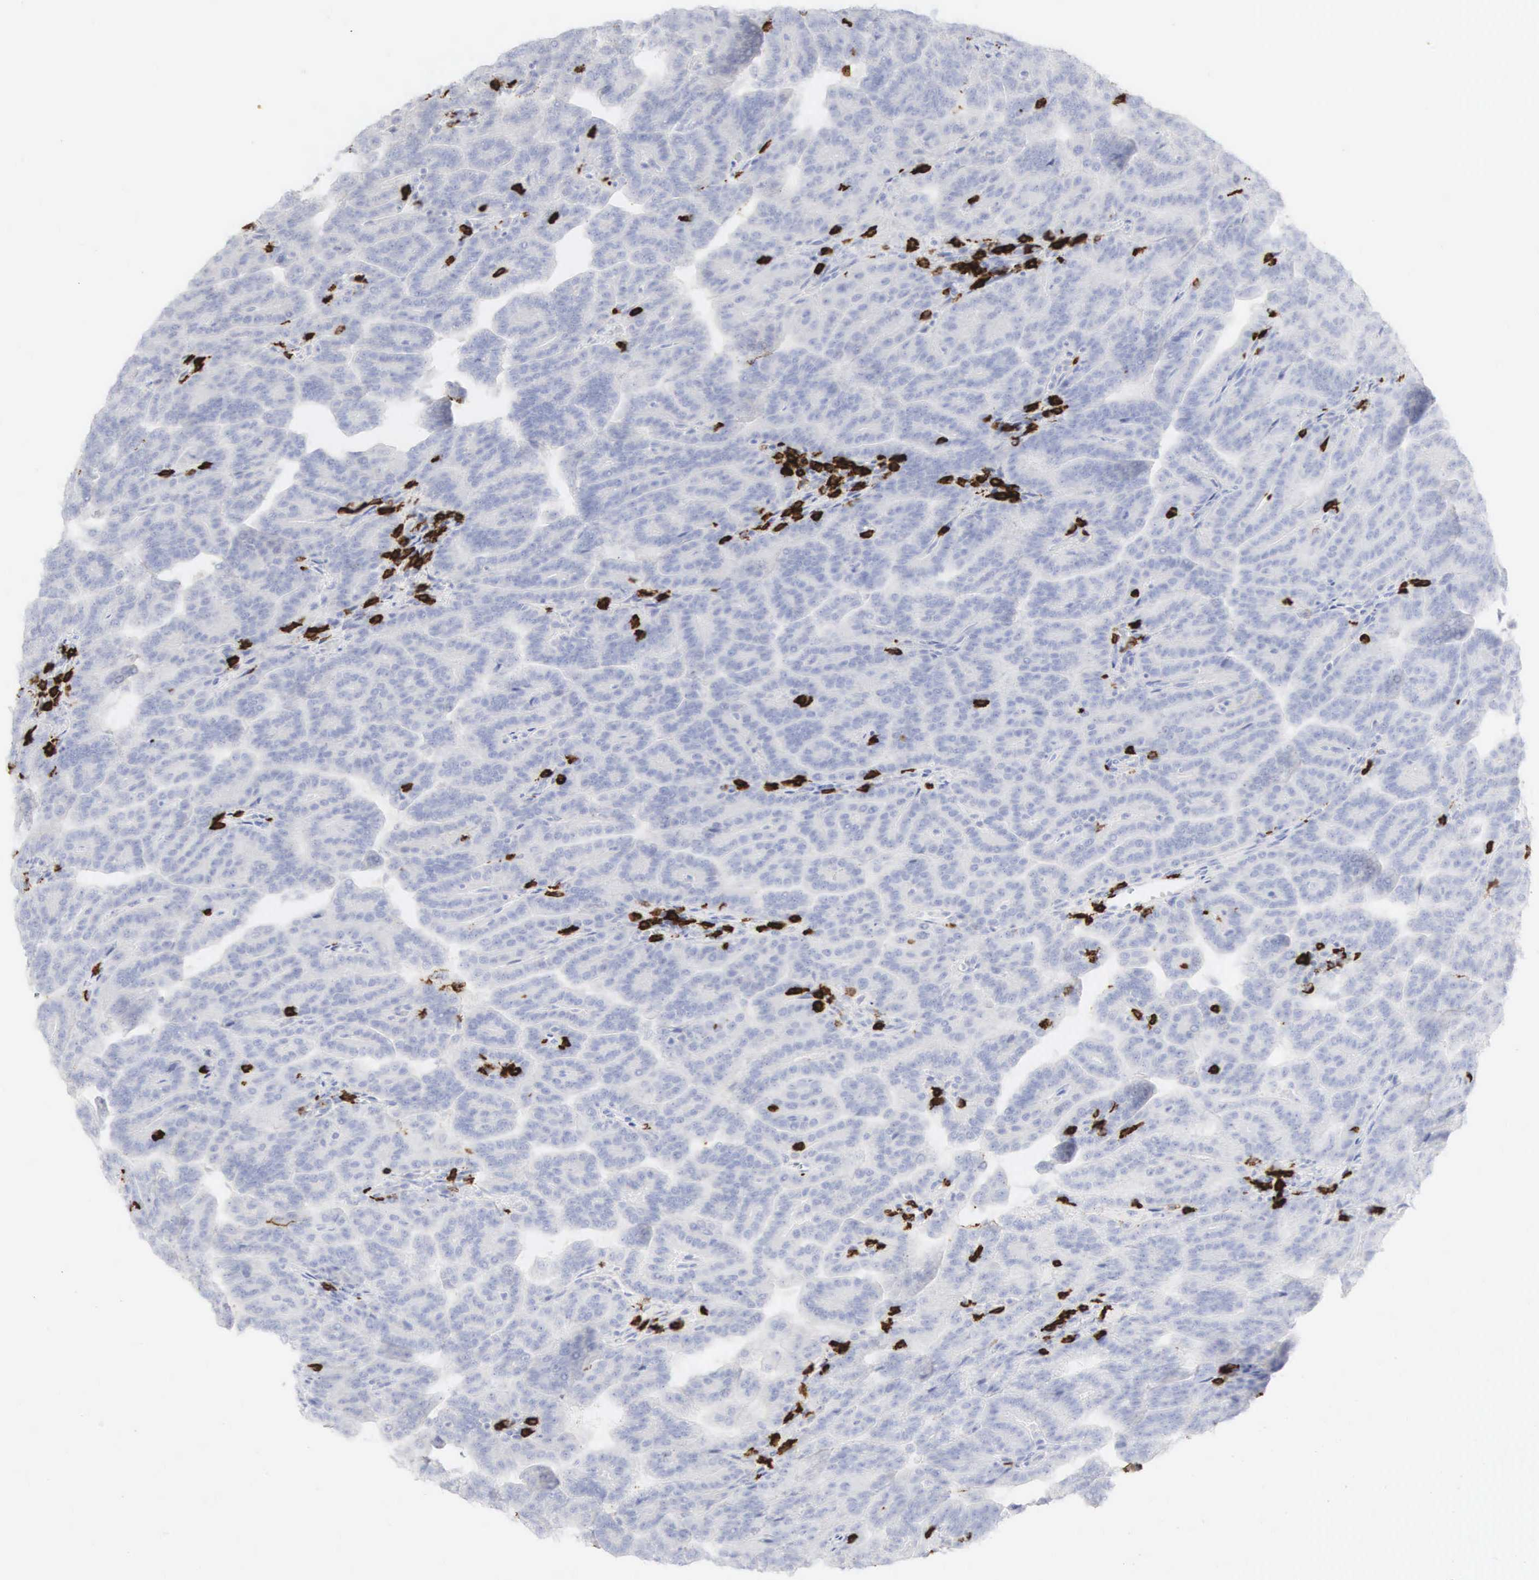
{"staining": {"intensity": "negative", "quantity": "none", "location": "none"}, "tissue": "renal cancer", "cell_type": "Tumor cells", "image_type": "cancer", "snomed": [{"axis": "morphology", "description": "Adenocarcinoma, NOS"}, {"axis": "topography", "description": "Kidney"}], "caption": "An image of human renal cancer is negative for staining in tumor cells.", "gene": "CD8A", "patient": {"sex": "male", "age": 61}}